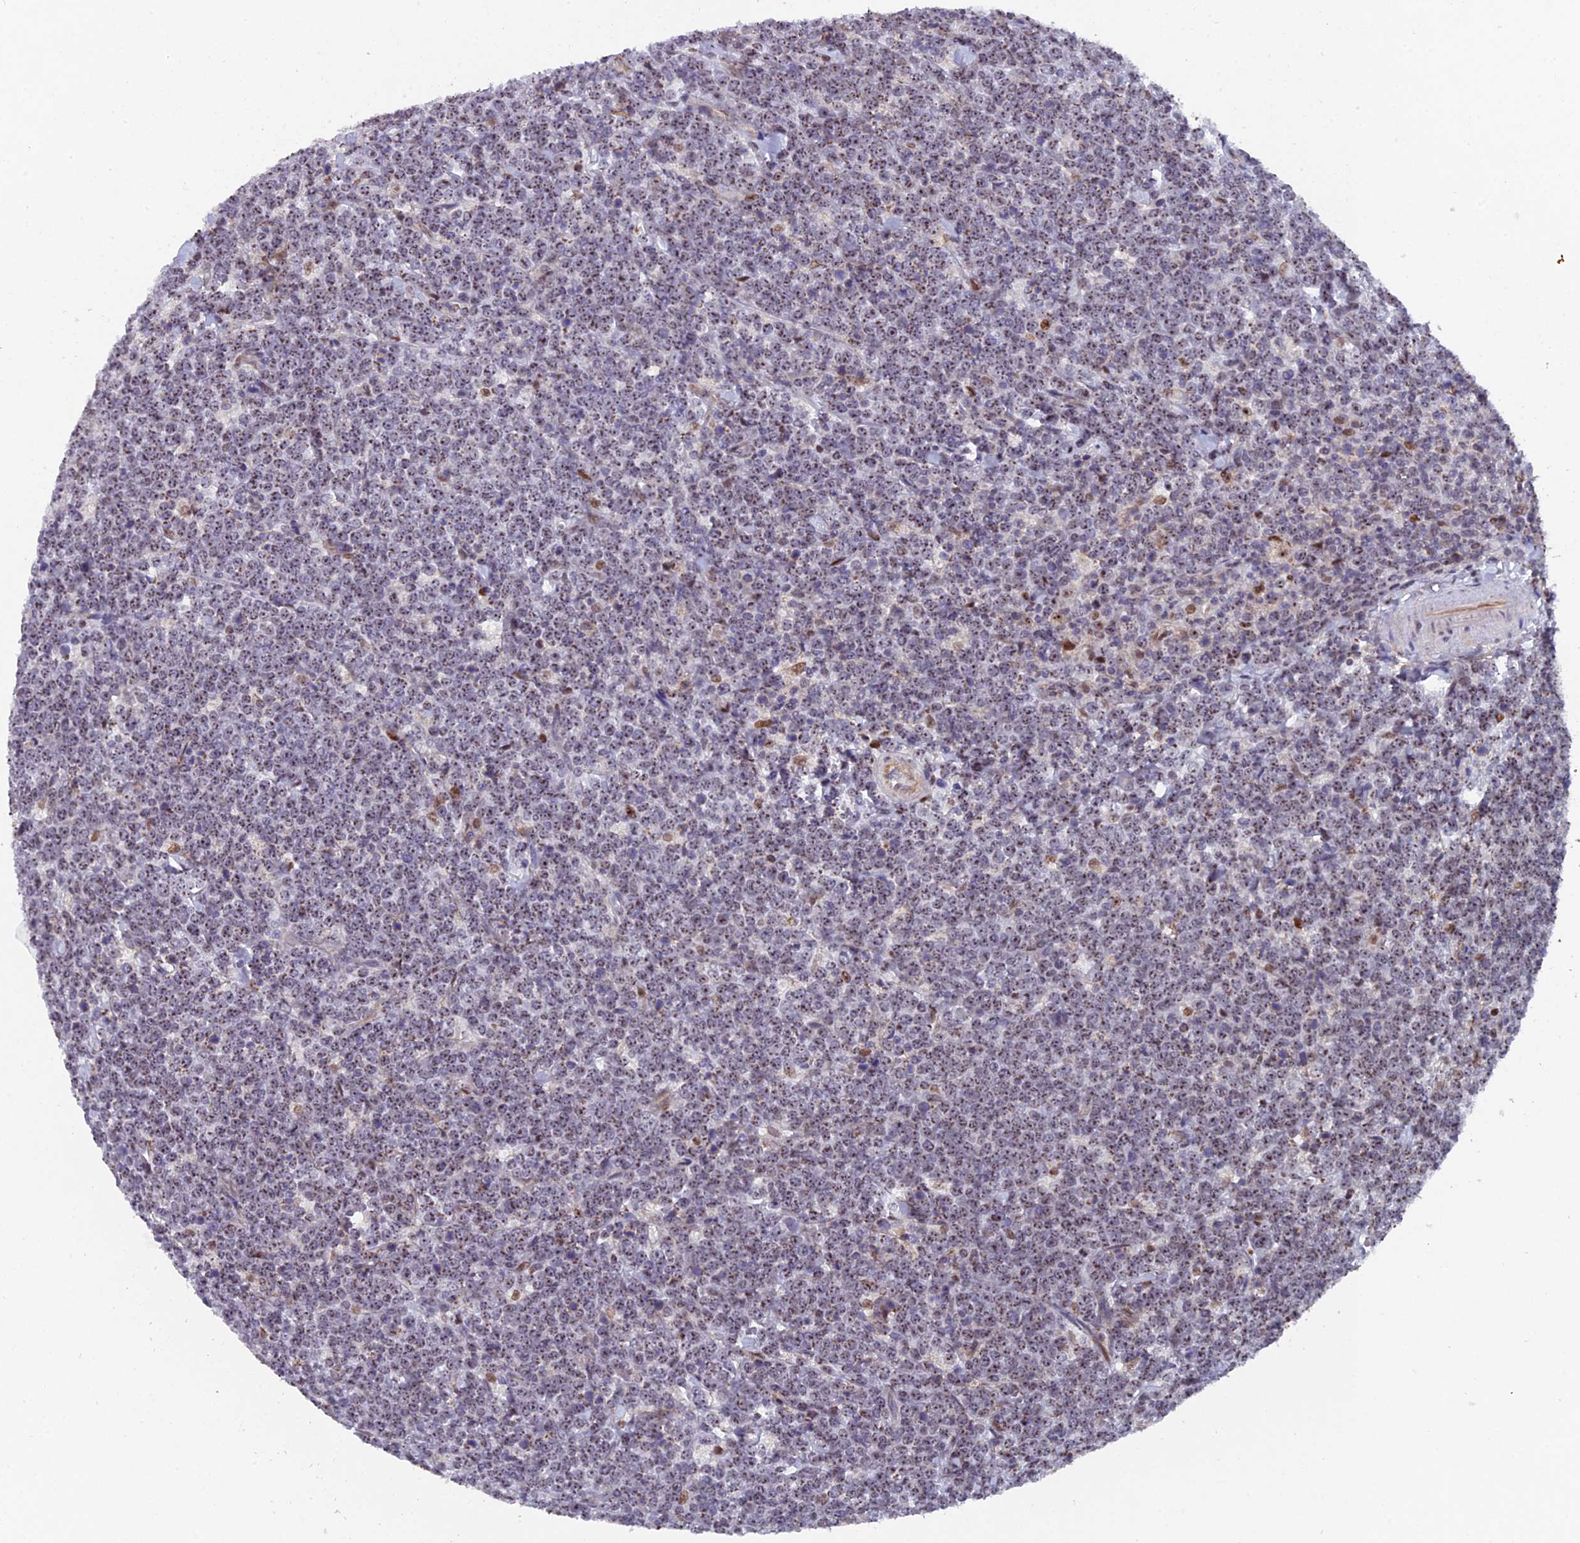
{"staining": {"intensity": "weak", "quantity": ">75%", "location": "nuclear"}, "tissue": "lymphoma", "cell_type": "Tumor cells", "image_type": "cancer", "snomed": [{"axis": "morphology", "description": "Malignant lymphoma, non-Hodgkin's type, High grade"}, {"axis": "topography", "description": "Small intestine"}], "caption": "Malignant lymphoma, non-Hodgkin's type (high-grade) stained with a protein marker exhibits weak staining in tumor cells.", "gene": "XKR9", "patient": {"sex": "male", "age": 8}}